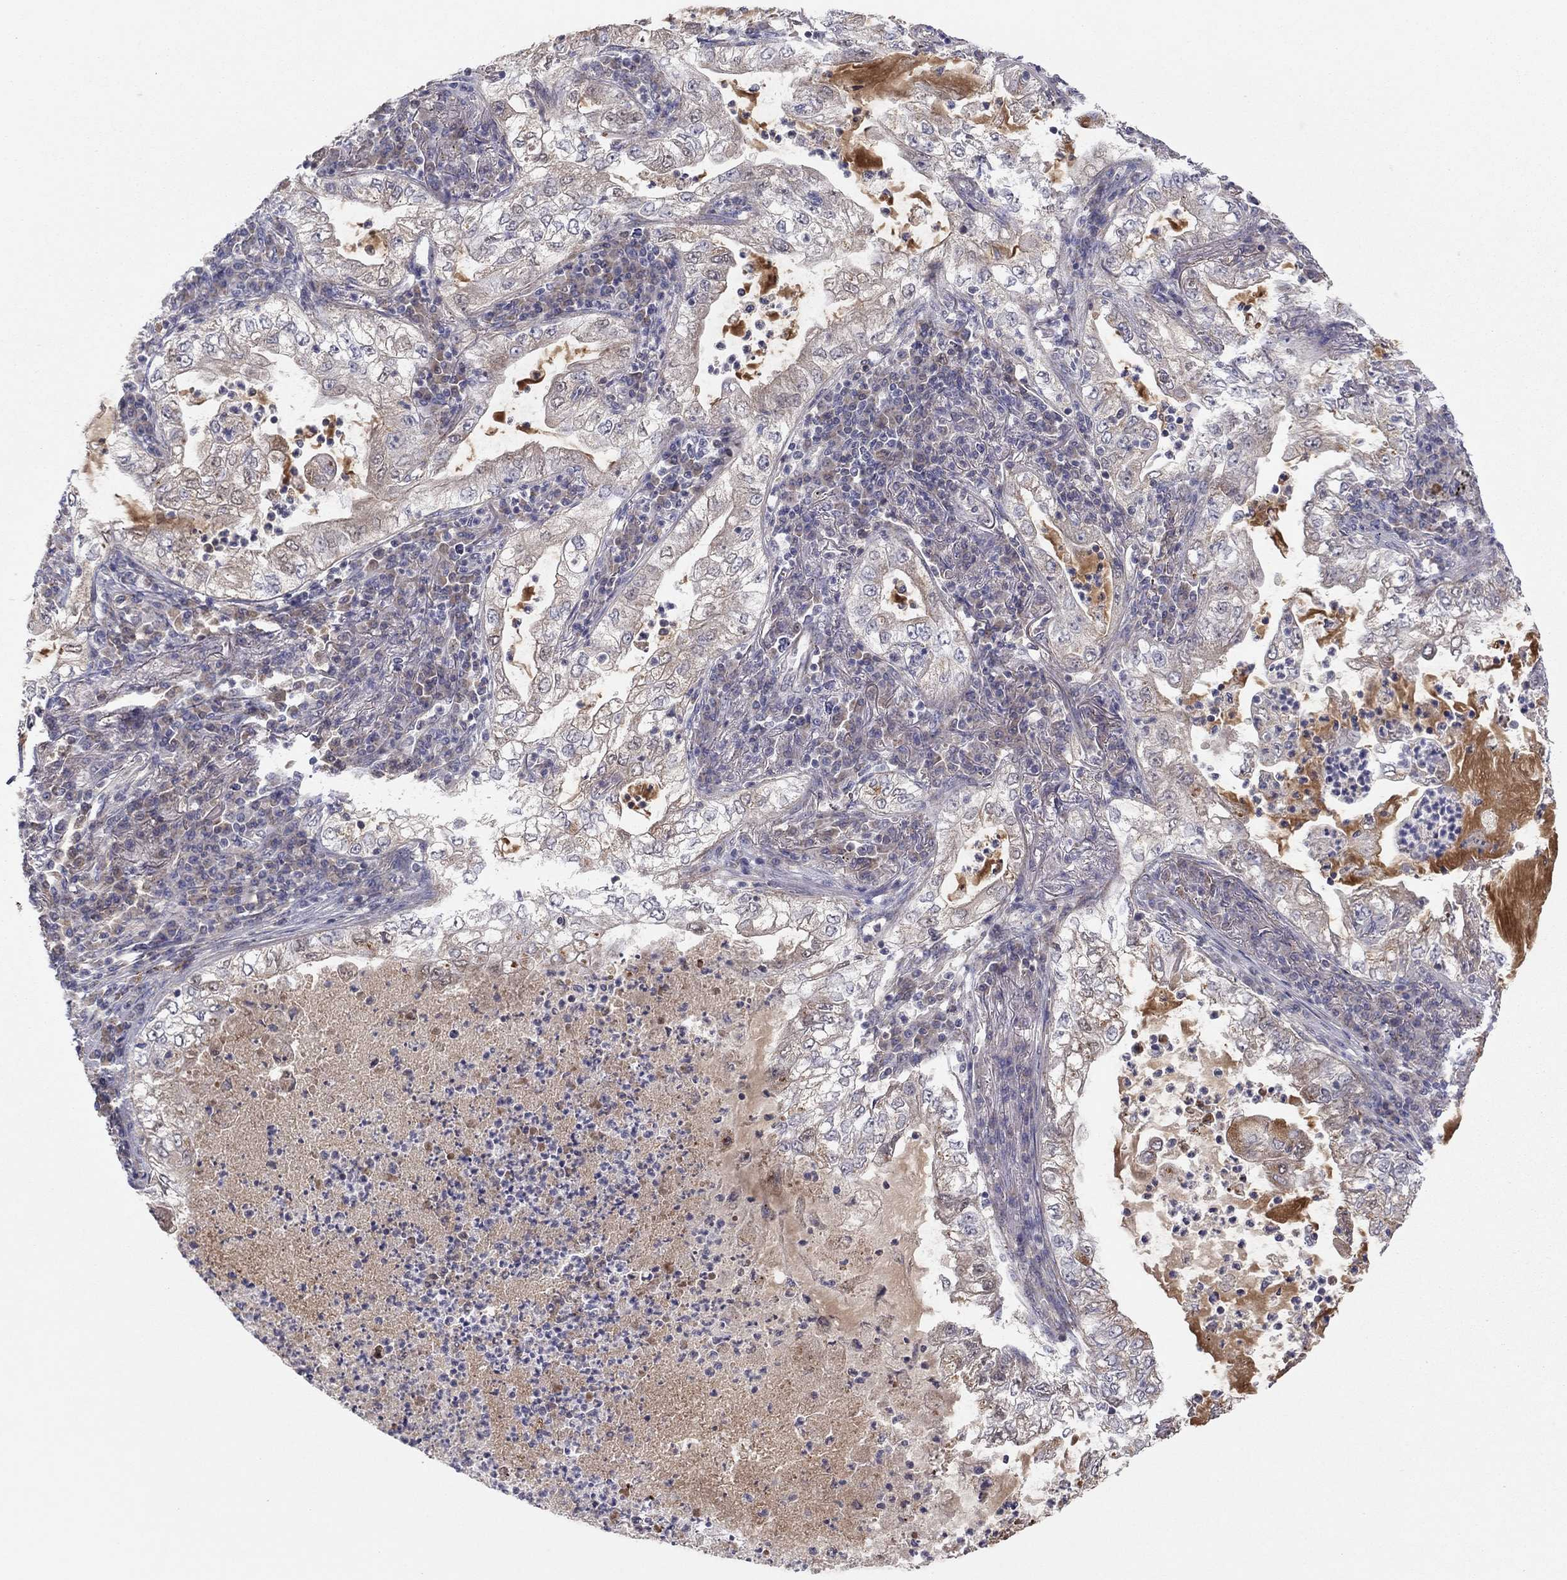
{"staining": {"intensity": "weak", "quantity": "<25%", "location": "cytoplasmic/membranous"}, "tissue": "lung cancer", "cell_type": "Tumor cells", "image_type": "cancer", "snomed": [{"axis": "morphology", "description": "Adenocarcinoma, NOS"}, {"axis": "topography", "description": "Lung"}], "caption": "Protein analysis of lung cancer (adenocarcinoma) shows no significant staining in tumor cells.", "gene": "CRACDL", "patient": {"sex": "female", "age": 73}}